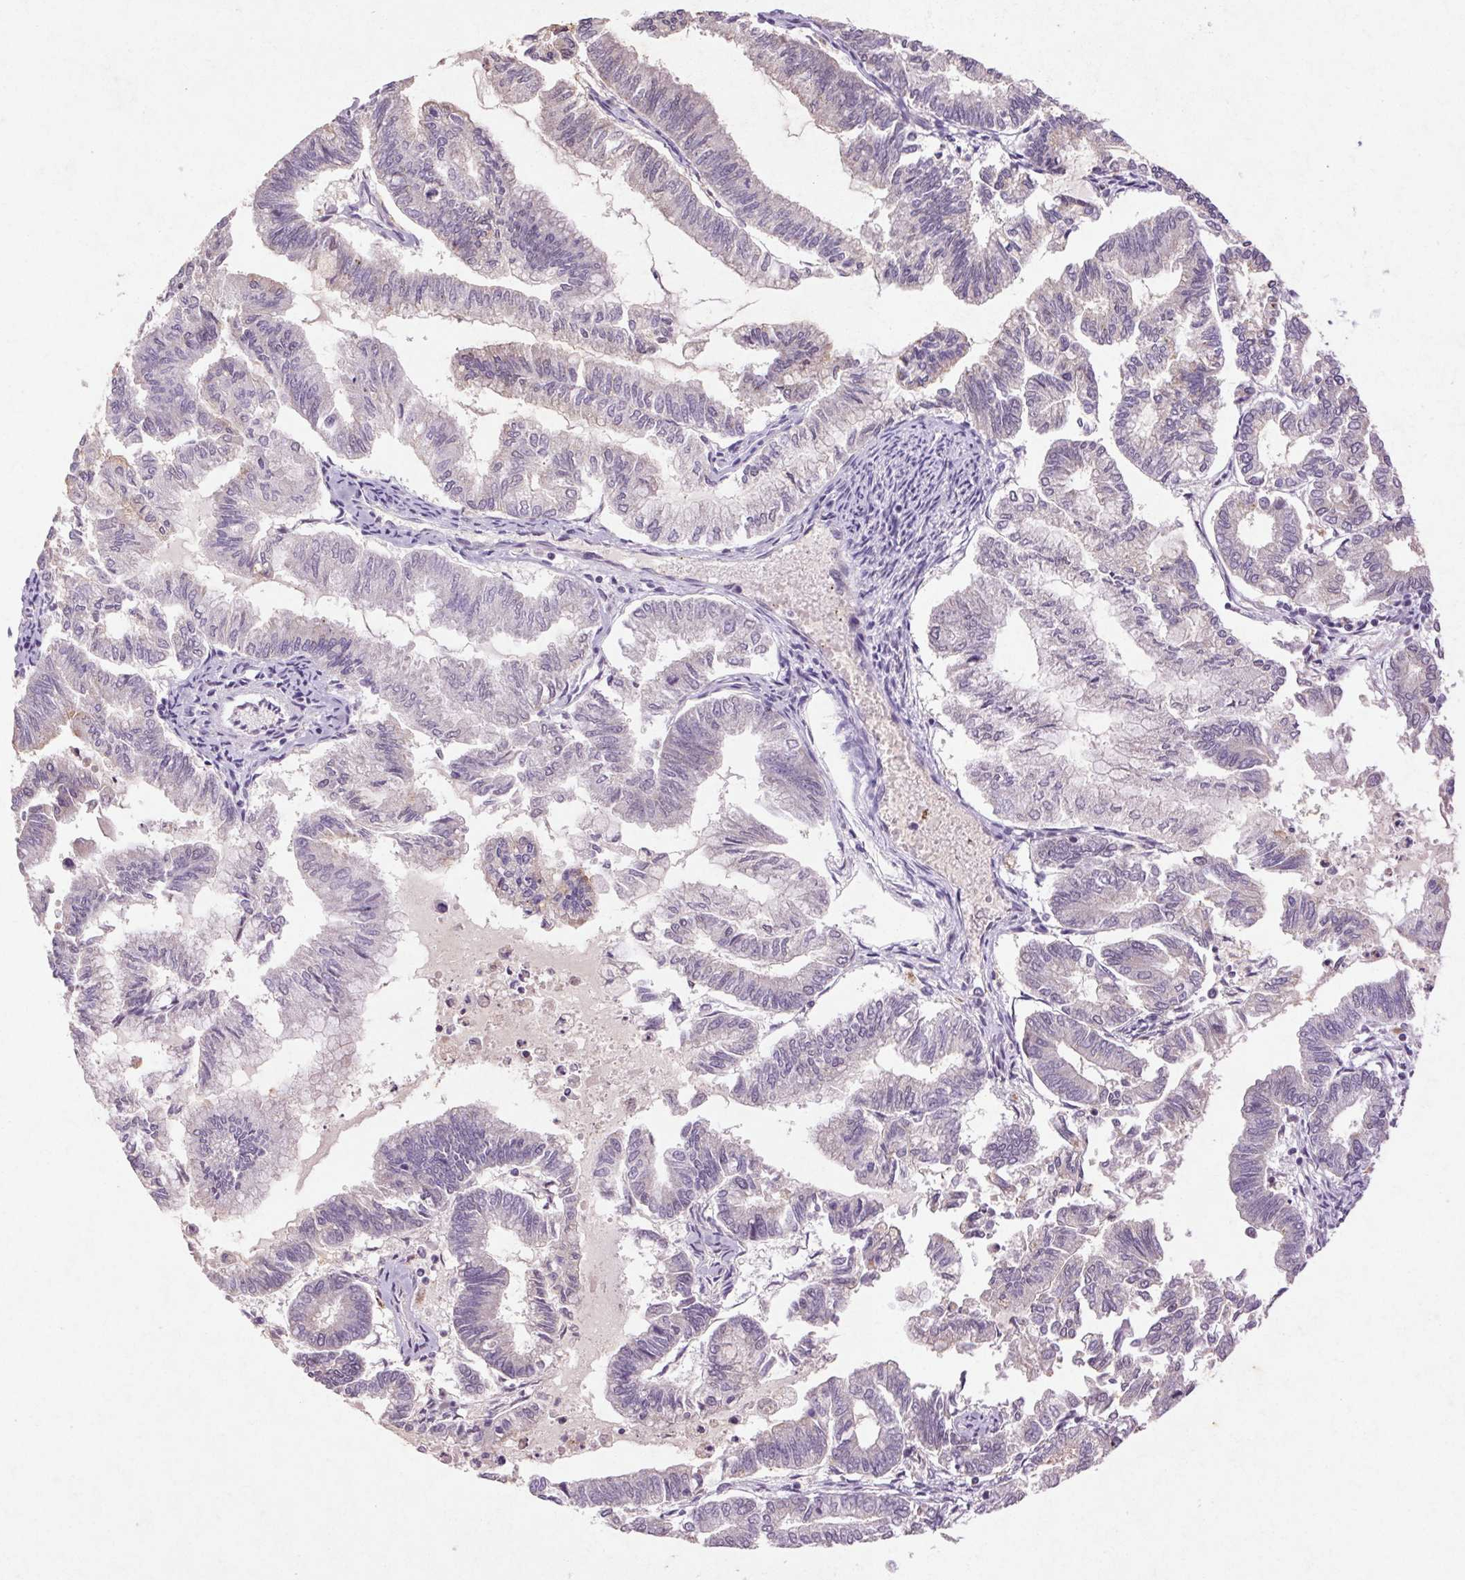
{"staining": {"intensity": "negative", "quantity": "none", "location": "none"}, "tissue": "endometrial cancer", "cell_type": "Tumor cells", "image_type": "cancer", "snomed": [{"axis": "morphology", "description": "Adenocarcinoma, NOS"}, {"axis": "topography", "description": "Endometrium"}], "caption": "Immunohistochemistry (IHC) of human adenocarcinoma (endometrial) shows no positivity in tumor cells.", "gene": "FNDC7", "patient": {"sex": "female", "age": 79}}